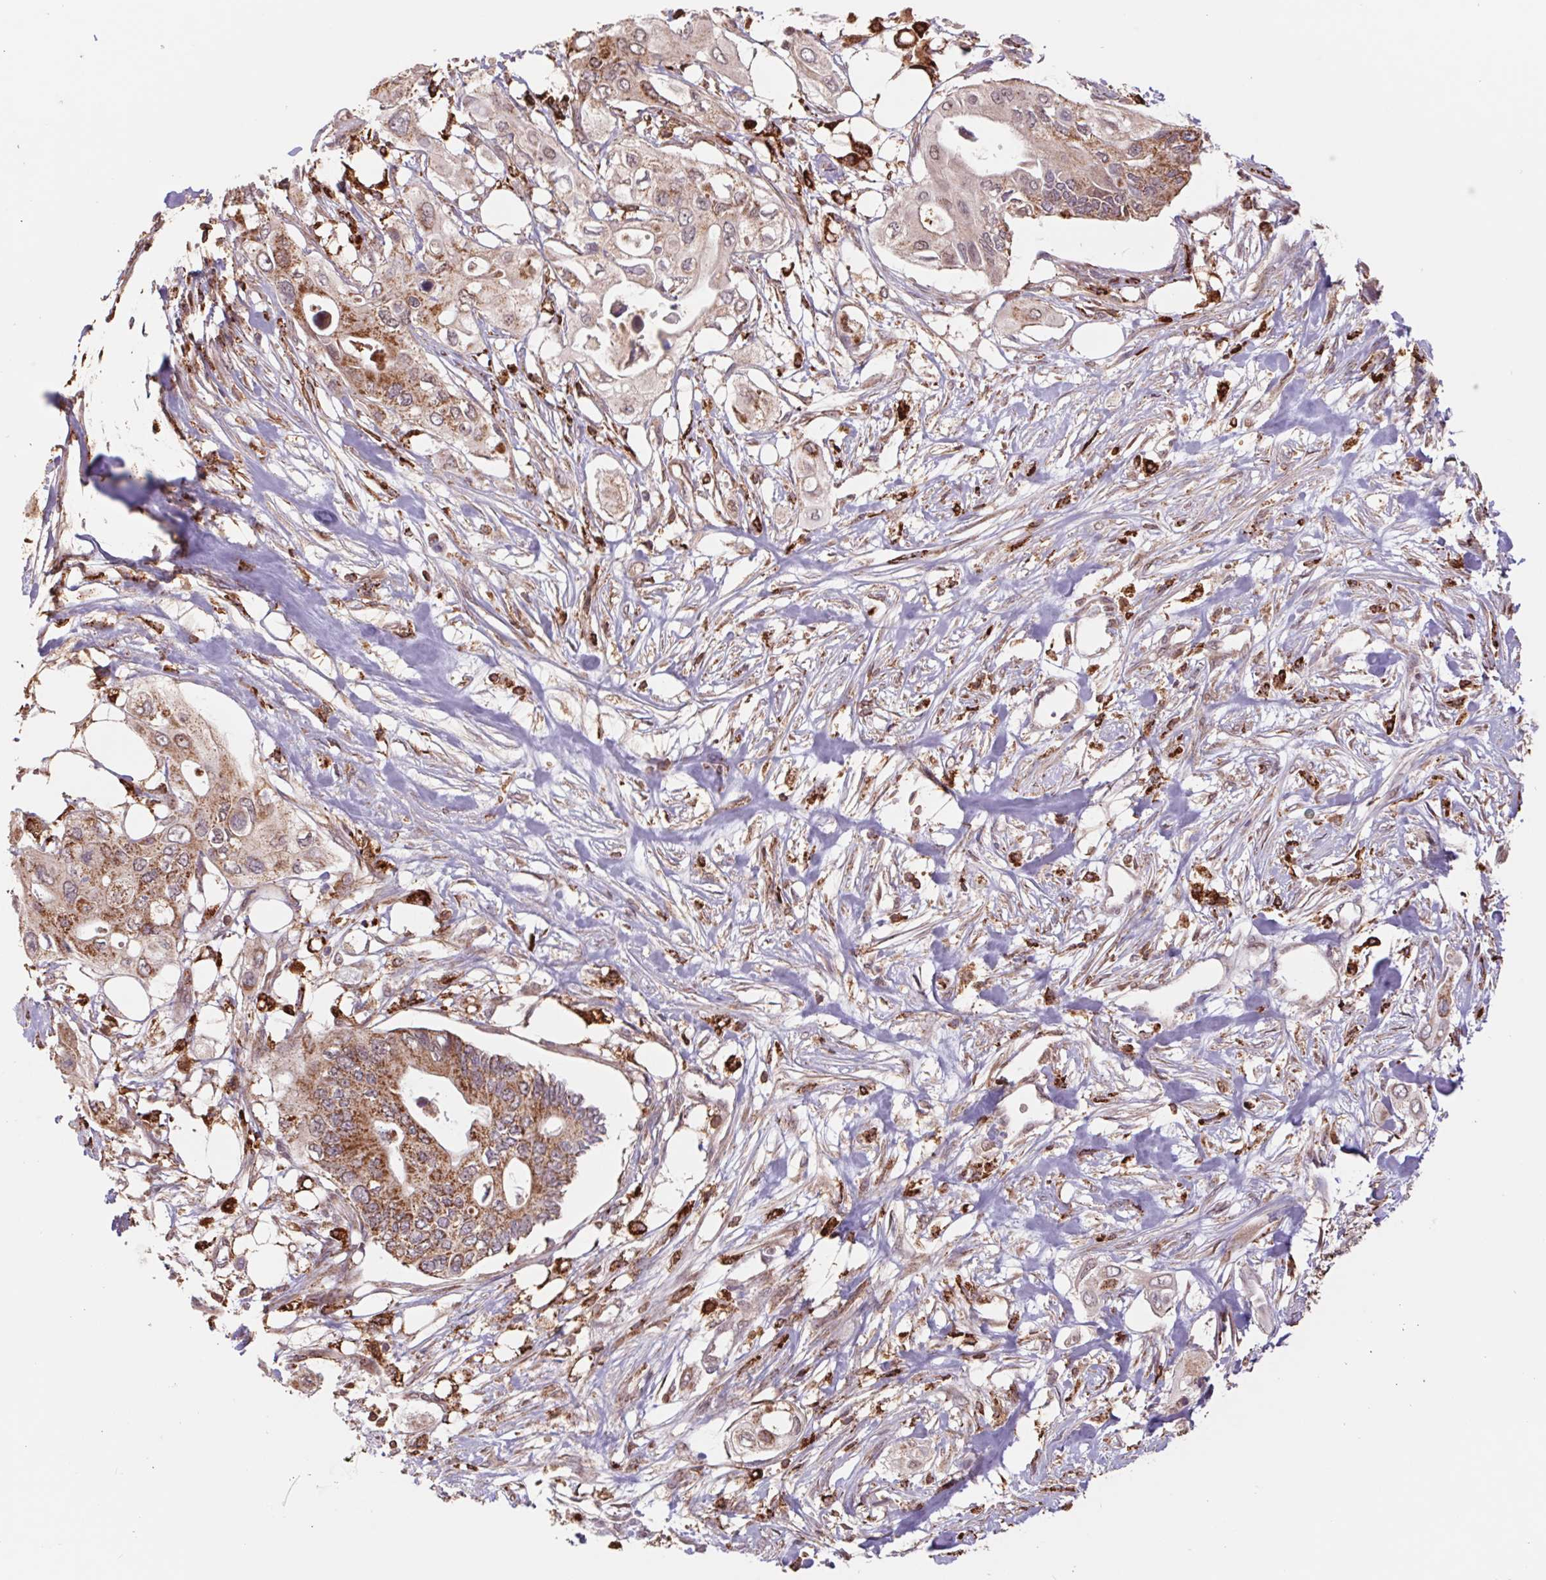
{"staining": {"intensity": "moderate", "quantity": ">75%", "location": "cytoplasmic/membranous"}, "tissue": "pancreatic cancer", "cell_type": "Tumor cells", "image_type": "cancer", "snomed": [{"axis": "morphology", "description": "Adenocarcinoma, NOS"}, {"axis": "topography", "description": "Pancreas"}], "caption": "About >75% of tumor cells in pancreatic cancer display moderate cytoplasmic/membranous protein staining as visualized by brown immunohistochemical staining.", "gene": "URM1", "patient": {"sex": "female", "age": 63}}